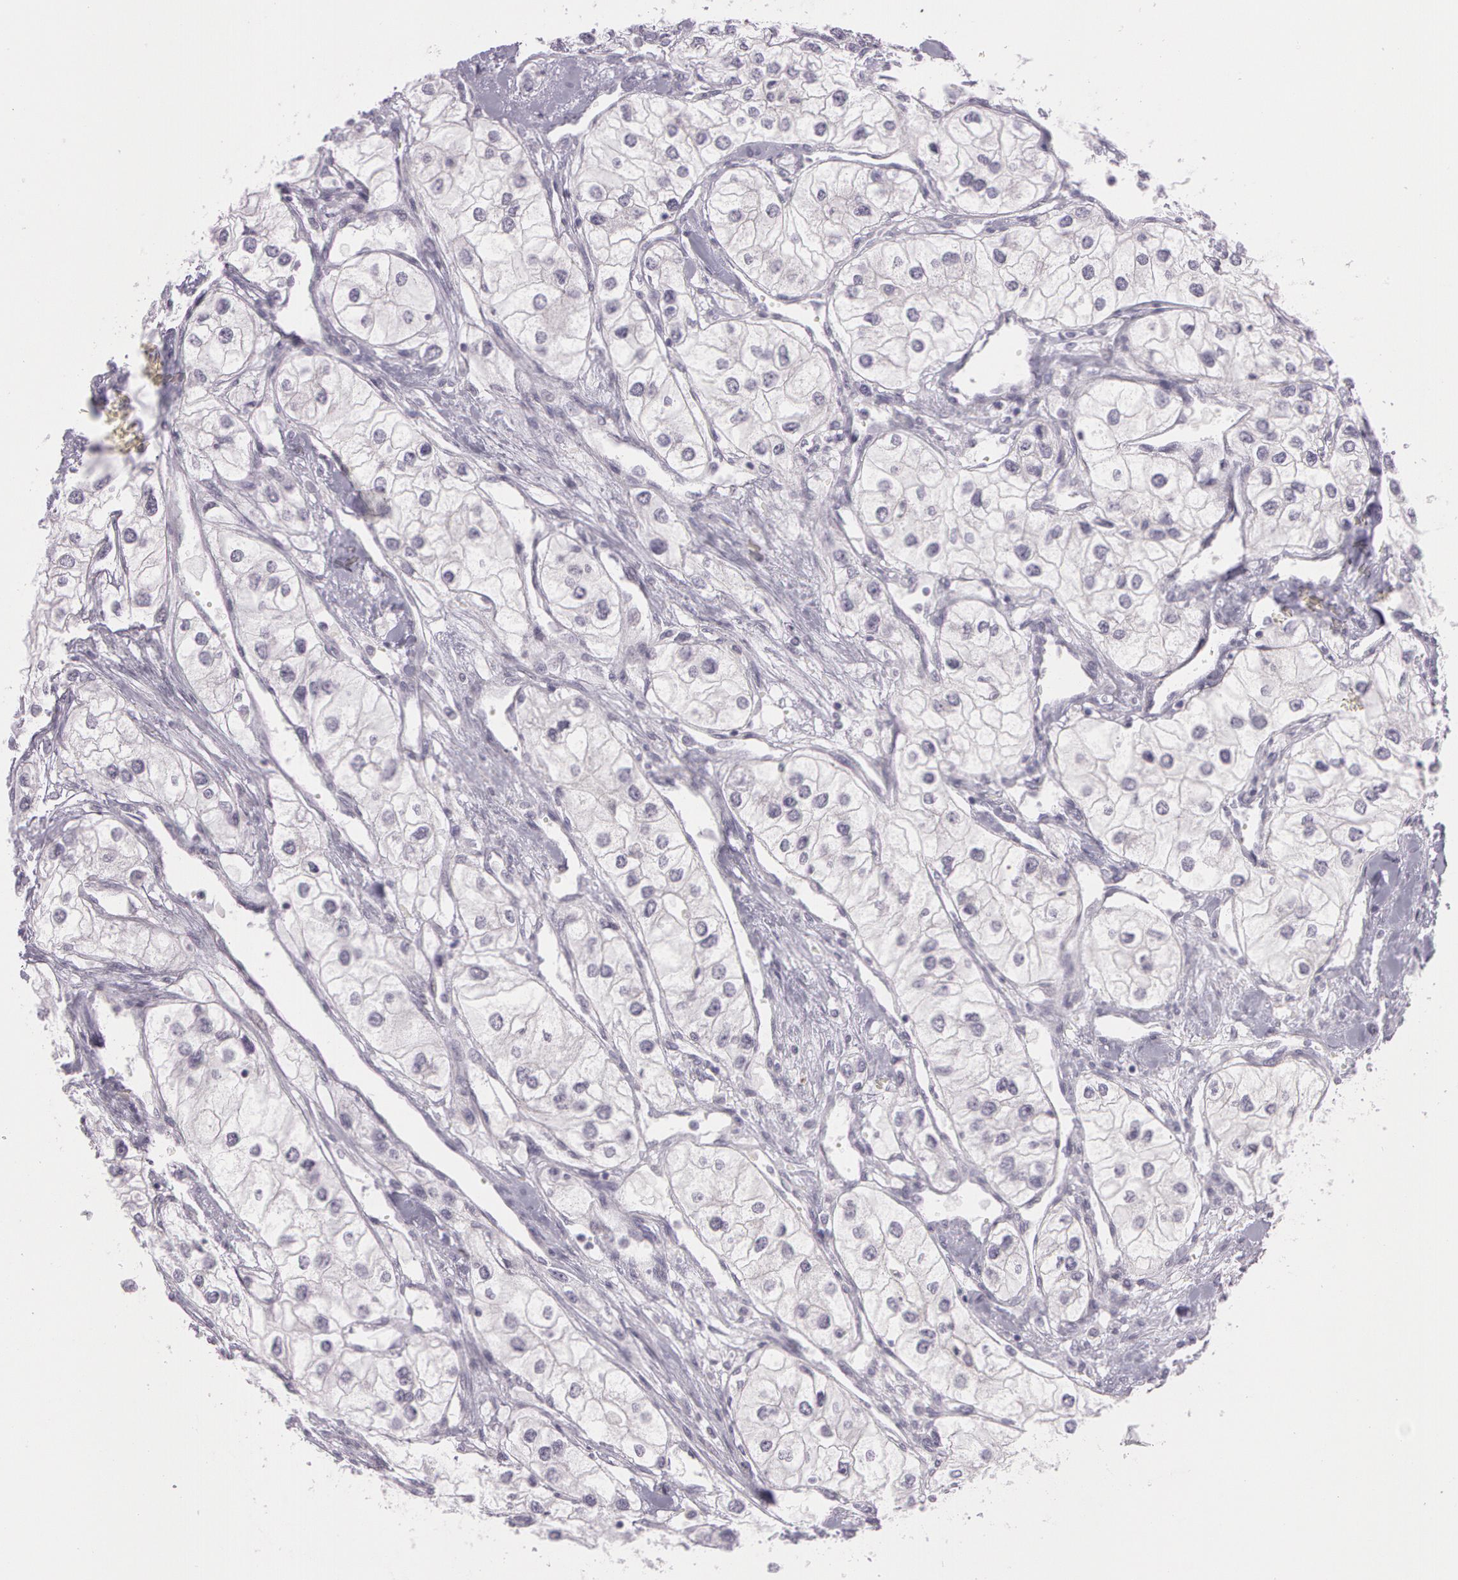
{"staining": {"intensity": "negative", "quantity": "none", "location": "none"}, "tissue": "renal cancer", "cell_type": "Tumor cells", "image_type": "cancer", "snomed": [{"axis": "morphology", "description": "Adenocarcinoma, NOS"}, {"axis": "topography", "description": "Kidney"}], "caption": "Histopathology image shows no significant protein expression in tumor cells of renal cancer.", "gene": "OTC", "patient": {"sex": "male", "age": 57}}